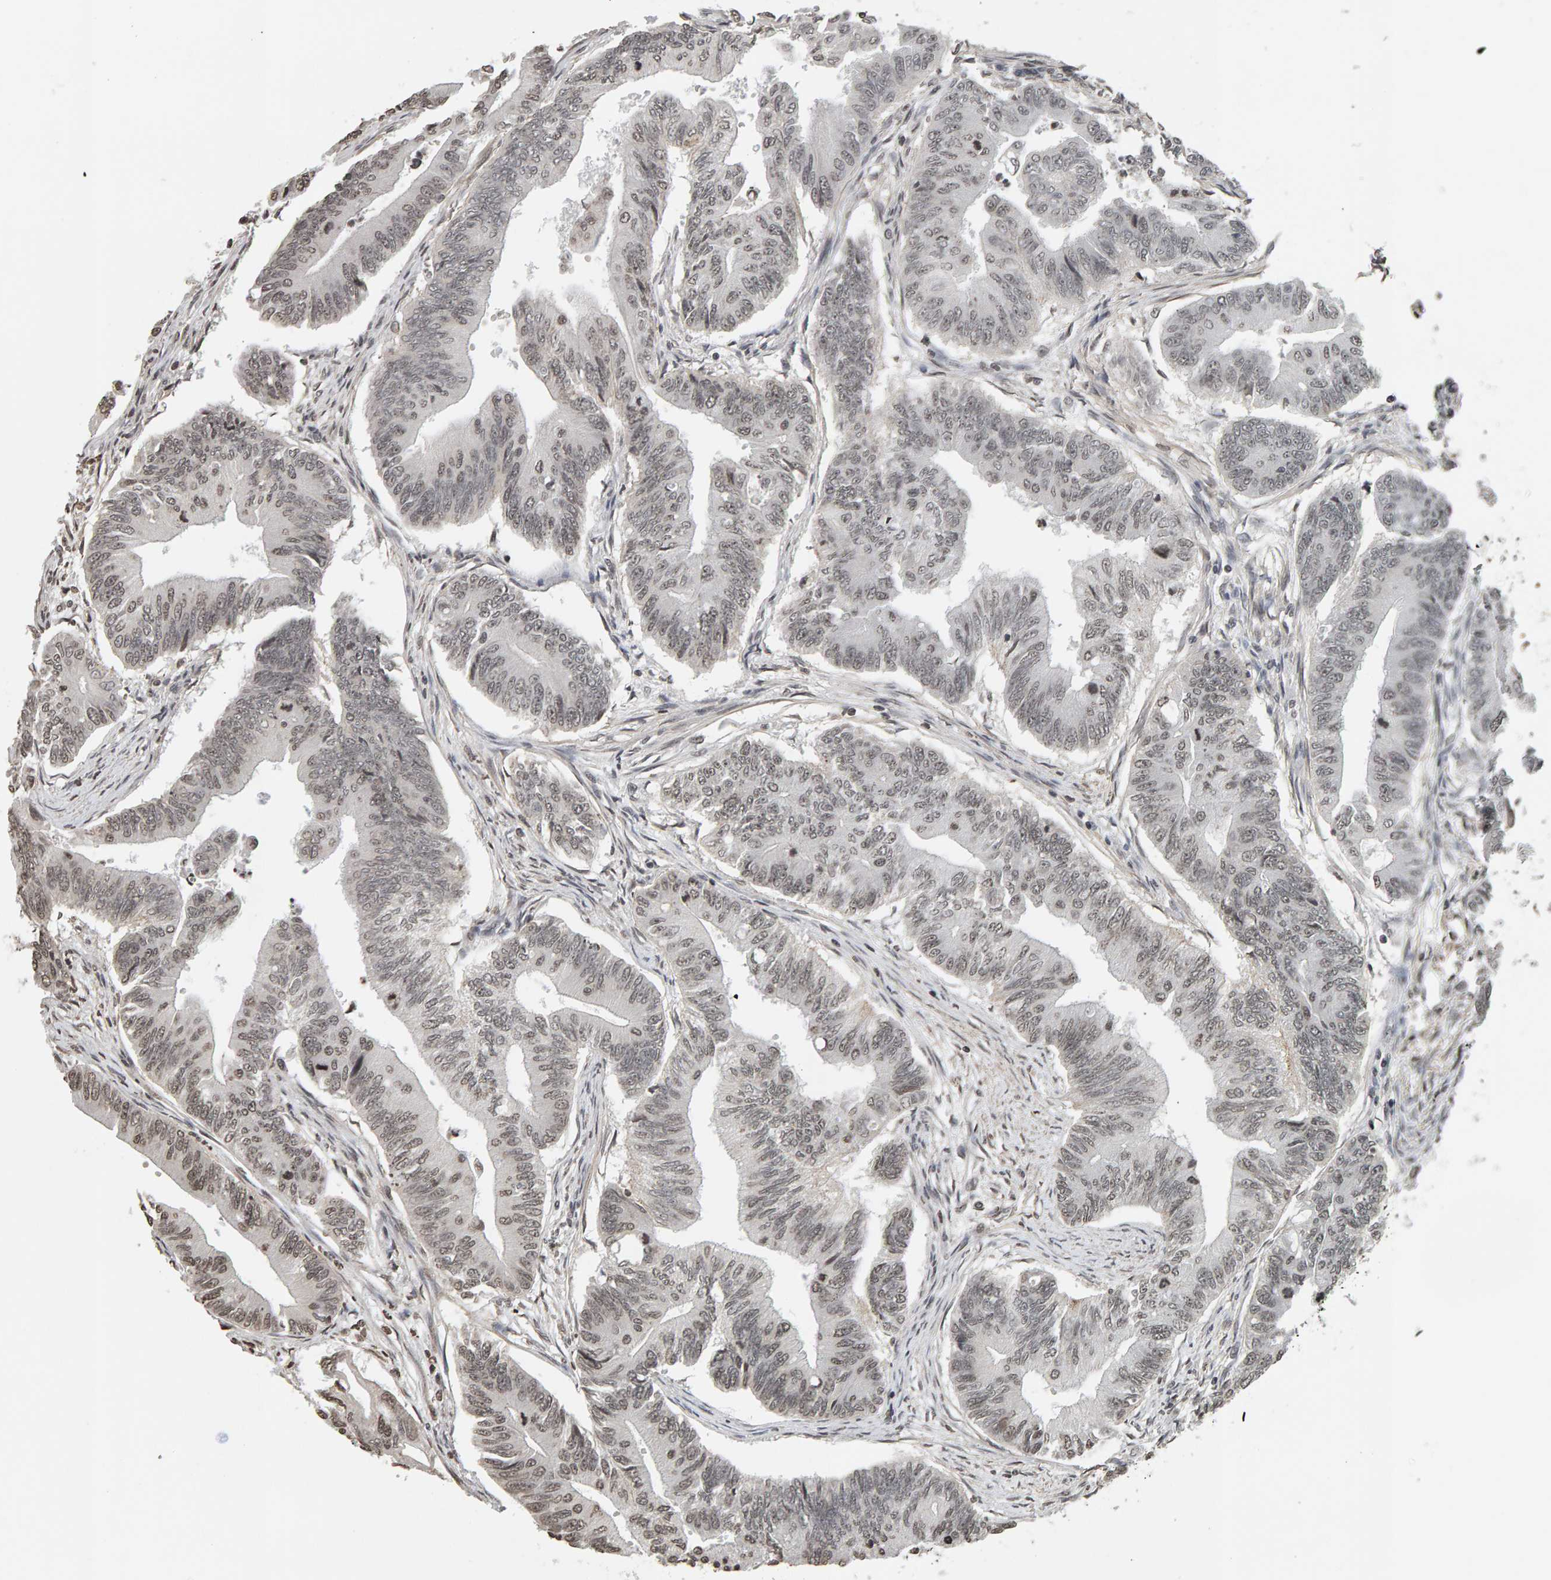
{"staining": {"intensity": "weak", "quantity": ">75%", "location": "nuclear"}, "tissue": "colorectal cancer", "cell_type": "Tumor cells", "image_type": "cancer", "snomed": [{"axis": "morphology", "description": "Adenoma, NOS"}, {"axis": "morphology", "description": "Adenocarcinoma, NOS"}, {"axis": "topography", "description": "Colon"}], "caption": "Immunohistochemistry (IHC) micrograph of human adenoma (colorectal) stained for a protein (brown), which demonstrates low levels of weak nuclear positivity in approximately >75% of tumor cells.", "gene": "AFF4", "patient": {"sex": "male", "age": 79}}